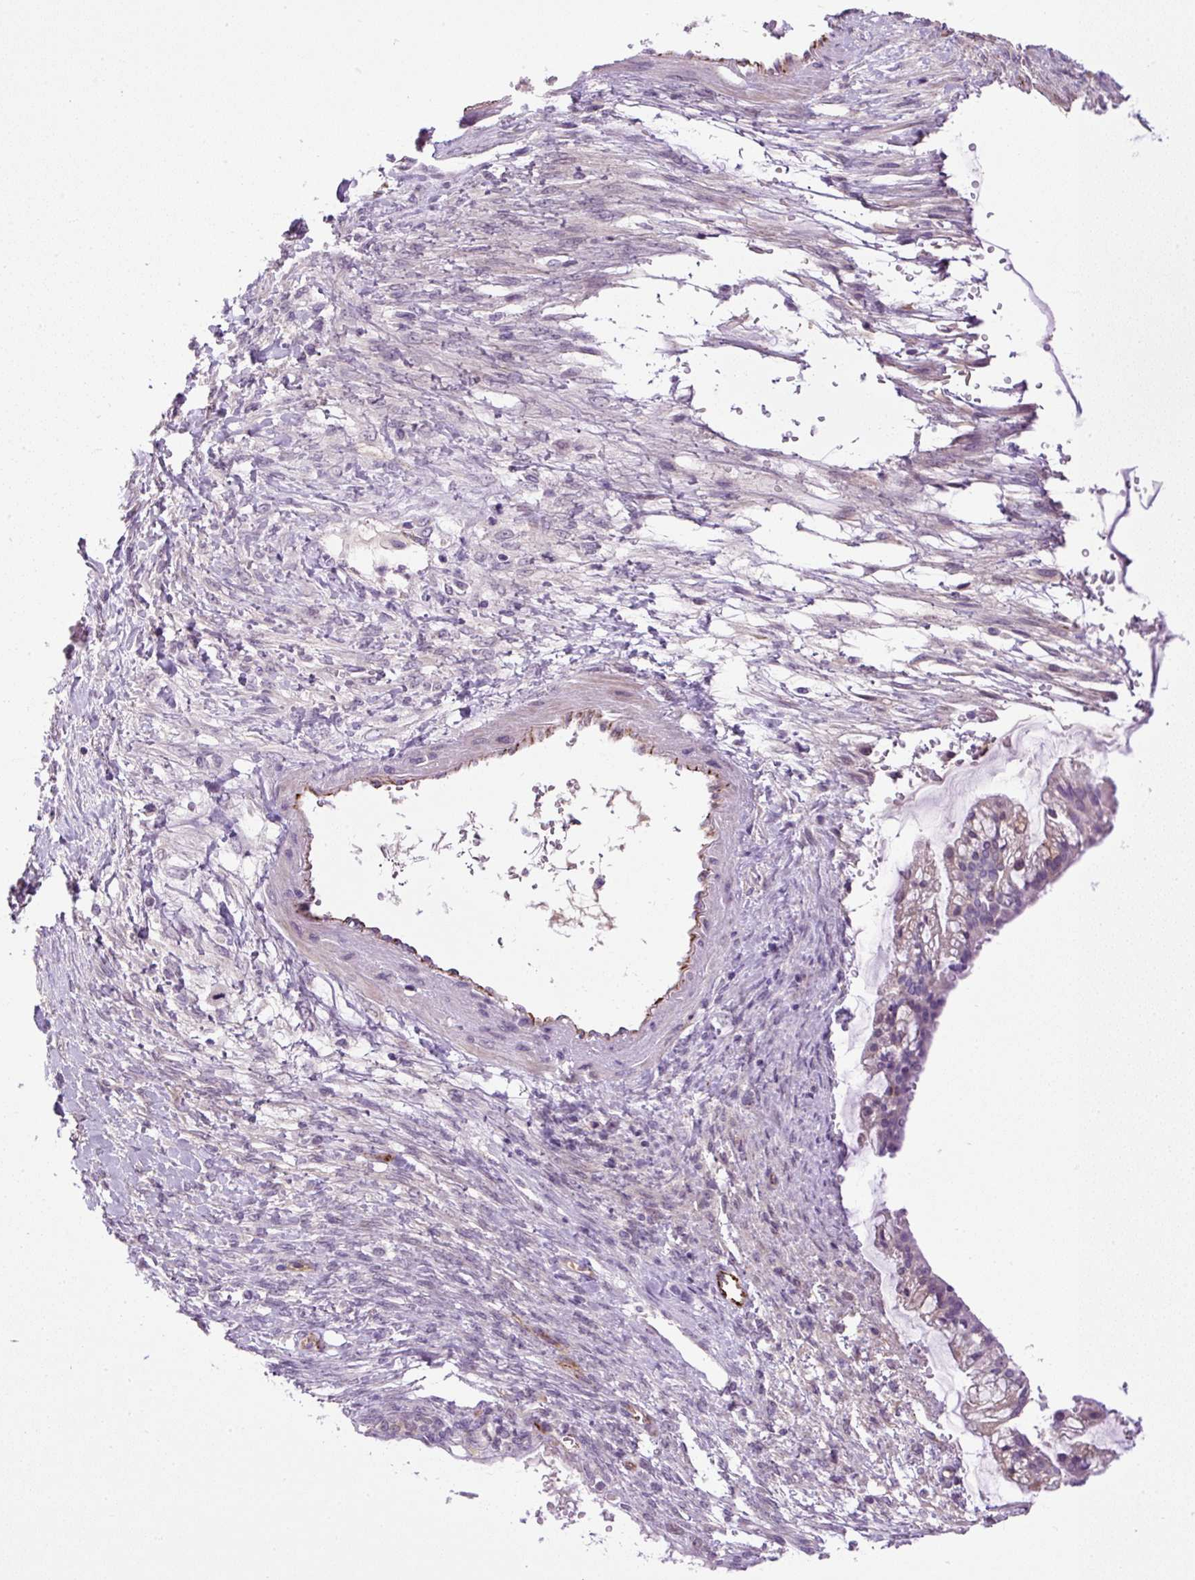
{"staining": {"intensity": "weak", "quantity": "25%-75%", "location": "cytoplasmic/membranous"}, "tissue": "ovarian cancer", "cell_type": "Tumor cells", "image_type": "cancer", "snomed": [{"axis": "morphology", "description": "Cystadenocarcinoma, mucinous, NOS"}, {"axis": "topography", "description": "Ovary"}], "caption": "The micrograph displays a brown stain indicating the presence of a protein in the cytoplasmic/membranous of tumor cells in ovarian cancer (mucinous cystadenocarcinoma). (Brightfield microscopy of DAB IHC at high magnification).", "gene": "LEFTY2", "patient": {"sex": "female", "age": 73}}